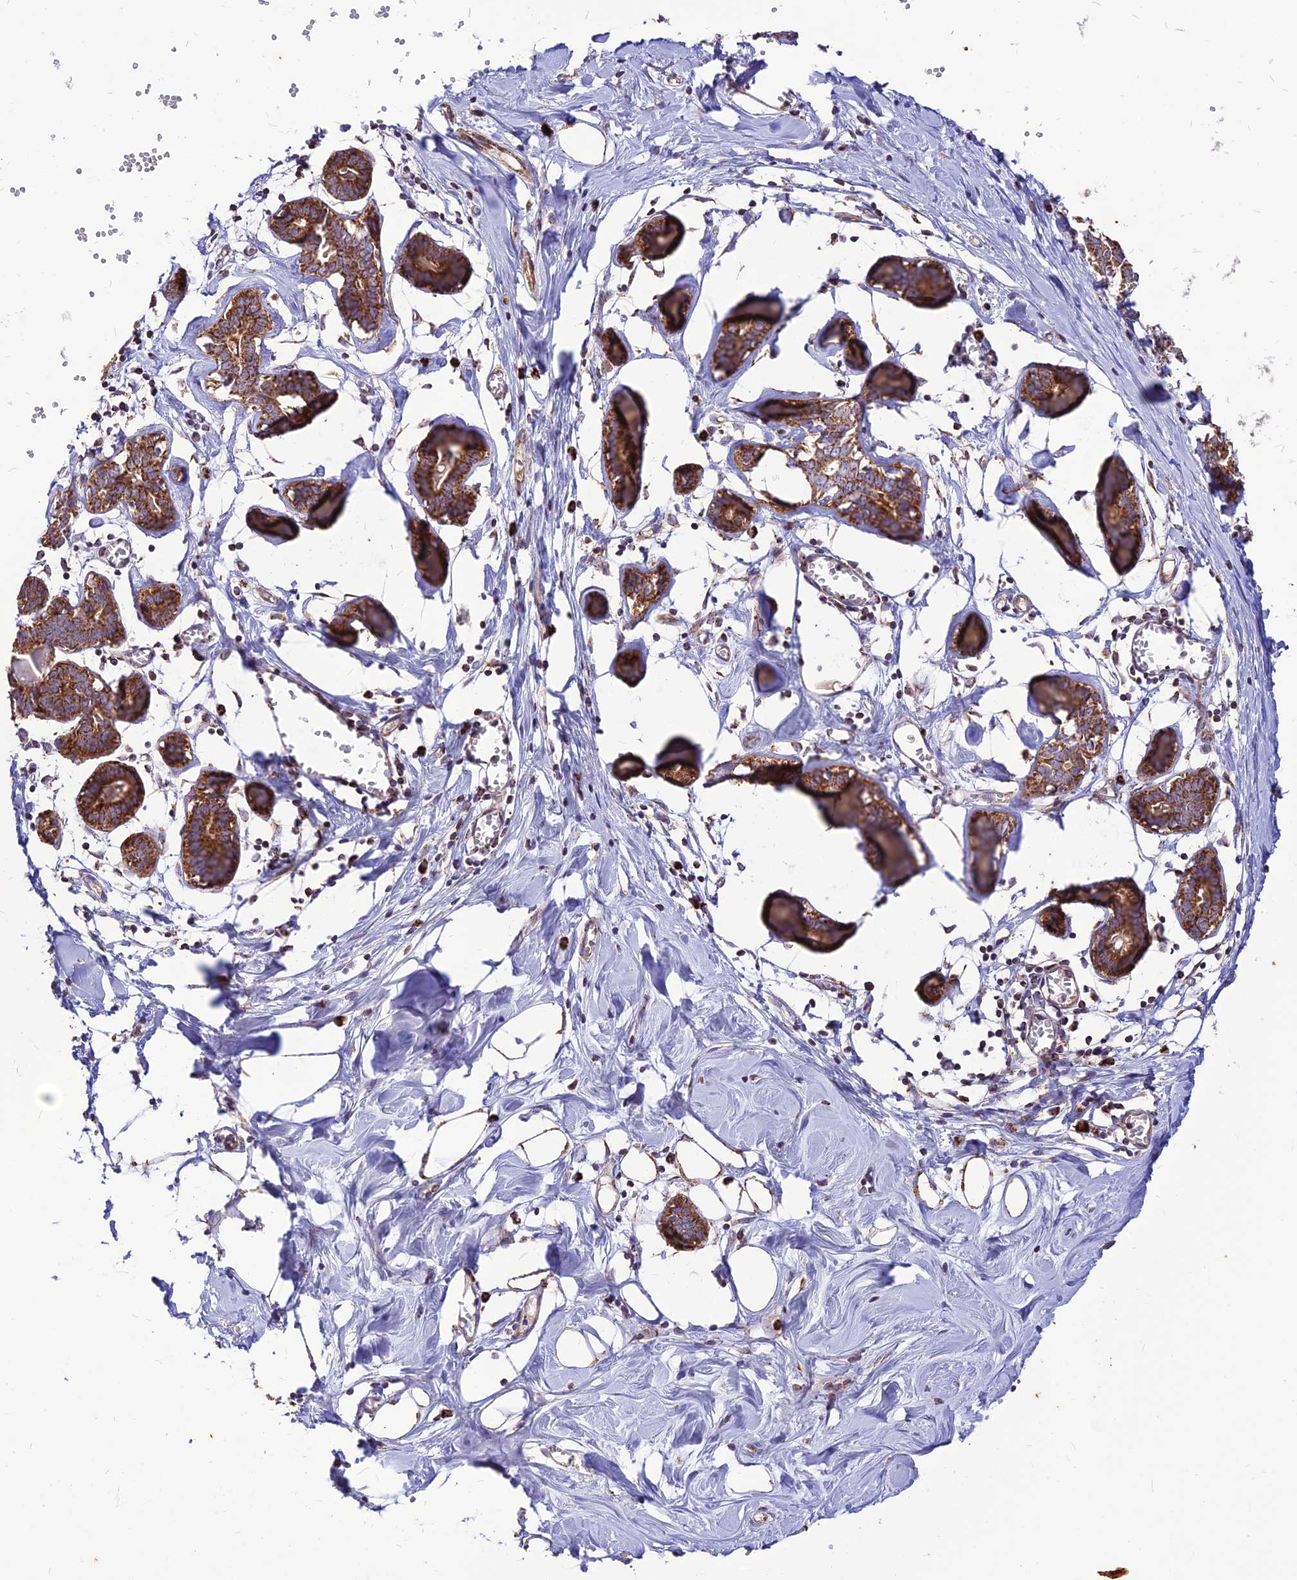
{"staining": {"intensity": "moderate", "quantity": ">75%", "location": "cytoplasmic/membranous"}, "tissue": "breast", "cell_type": "Adipocytes", "image_type": "normal", "snomed": [{"axis": "morphology", "description": "Normal tissue, NOS"}, {"axis": "topography", "description": "Breast"}], "caption": "Moderate cytoplasmic/membranous staining for a protein is identified in approximately >75% of adipocytes of benign breast using immunohistochemistry.", "gene": "ECI1", "patient": {"sex": "female", "age": 27}}